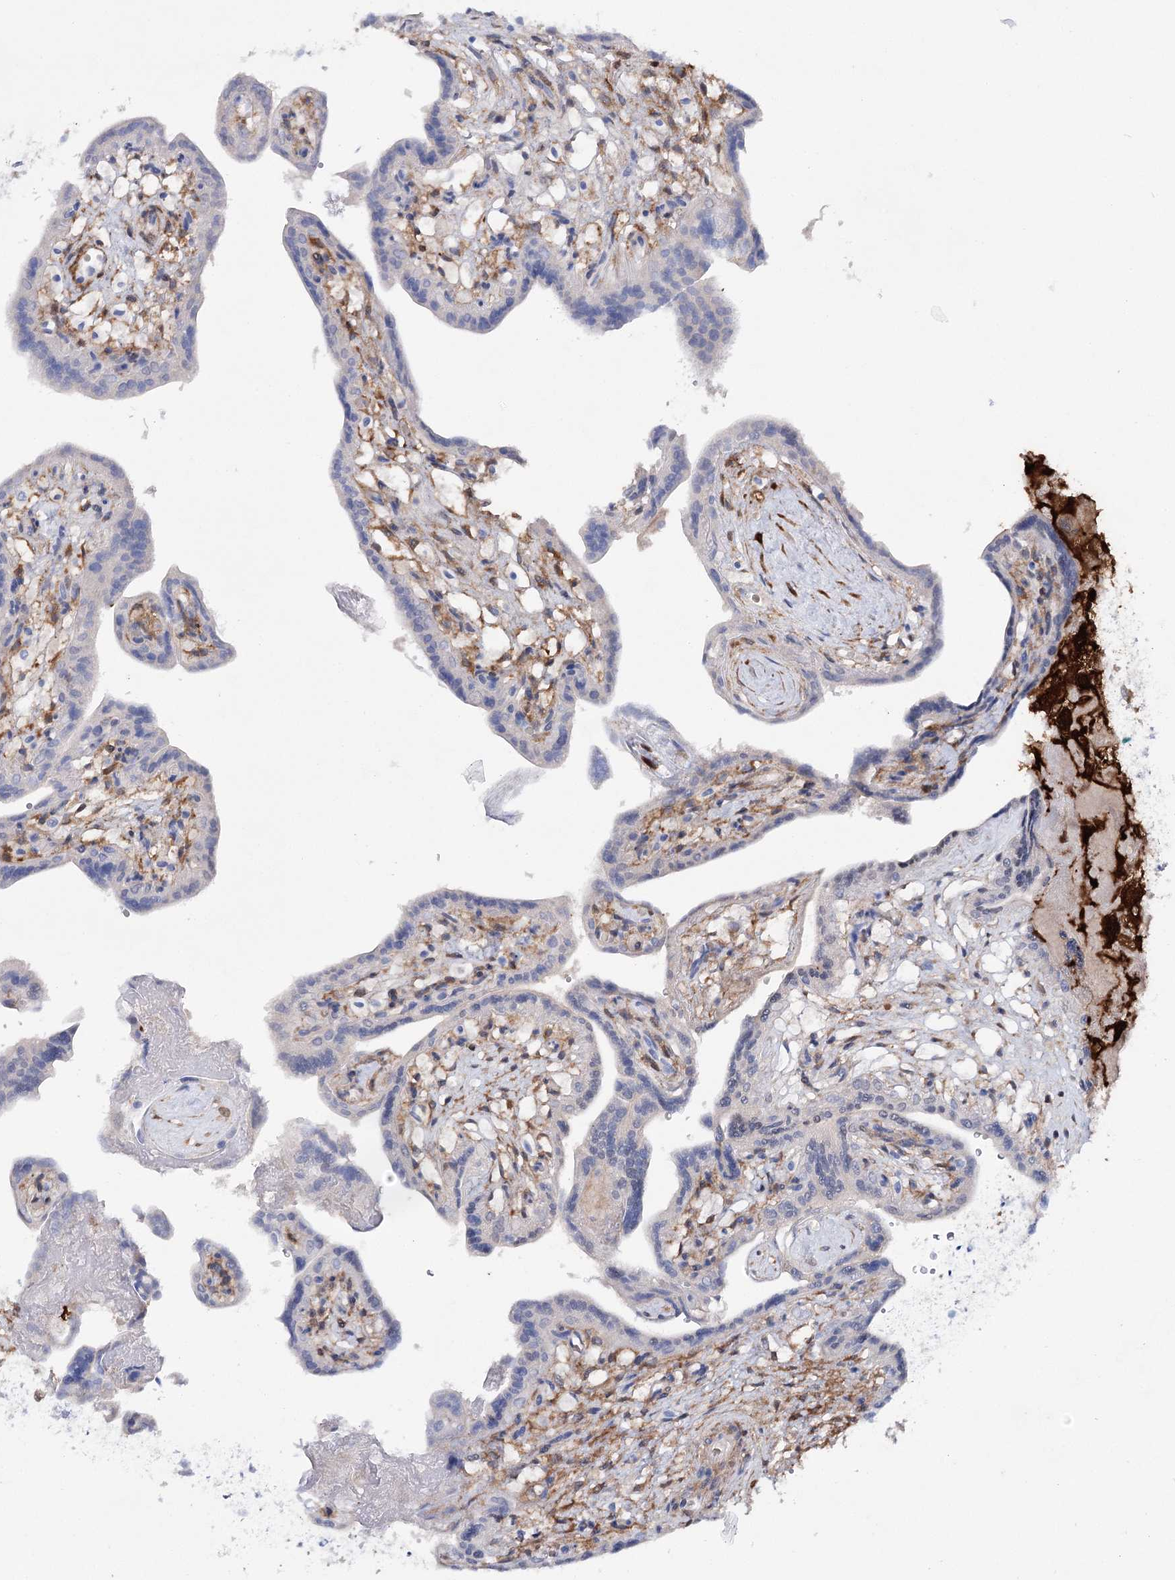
{"staining": {"intensity": "negative", "quantity": "none", "location": "none"}, "tissue": "placenta", "cell_type": "Trophoblastic cells", "image_type": "normal", "snomed": [{"axis": "morphology", "description": "Normal tissue, NOS"}, {"axis": "topography", "description": "Placenta"}], "caption": "Trophoblastic cells are negative for protein expression in benign human placenta. (Brightfield microscopy of DAB (3,3'-diaminobenzidine) IHC at high magnification).", "gene": "UGDH", "patient": {"sex": "female", "age": 37}}